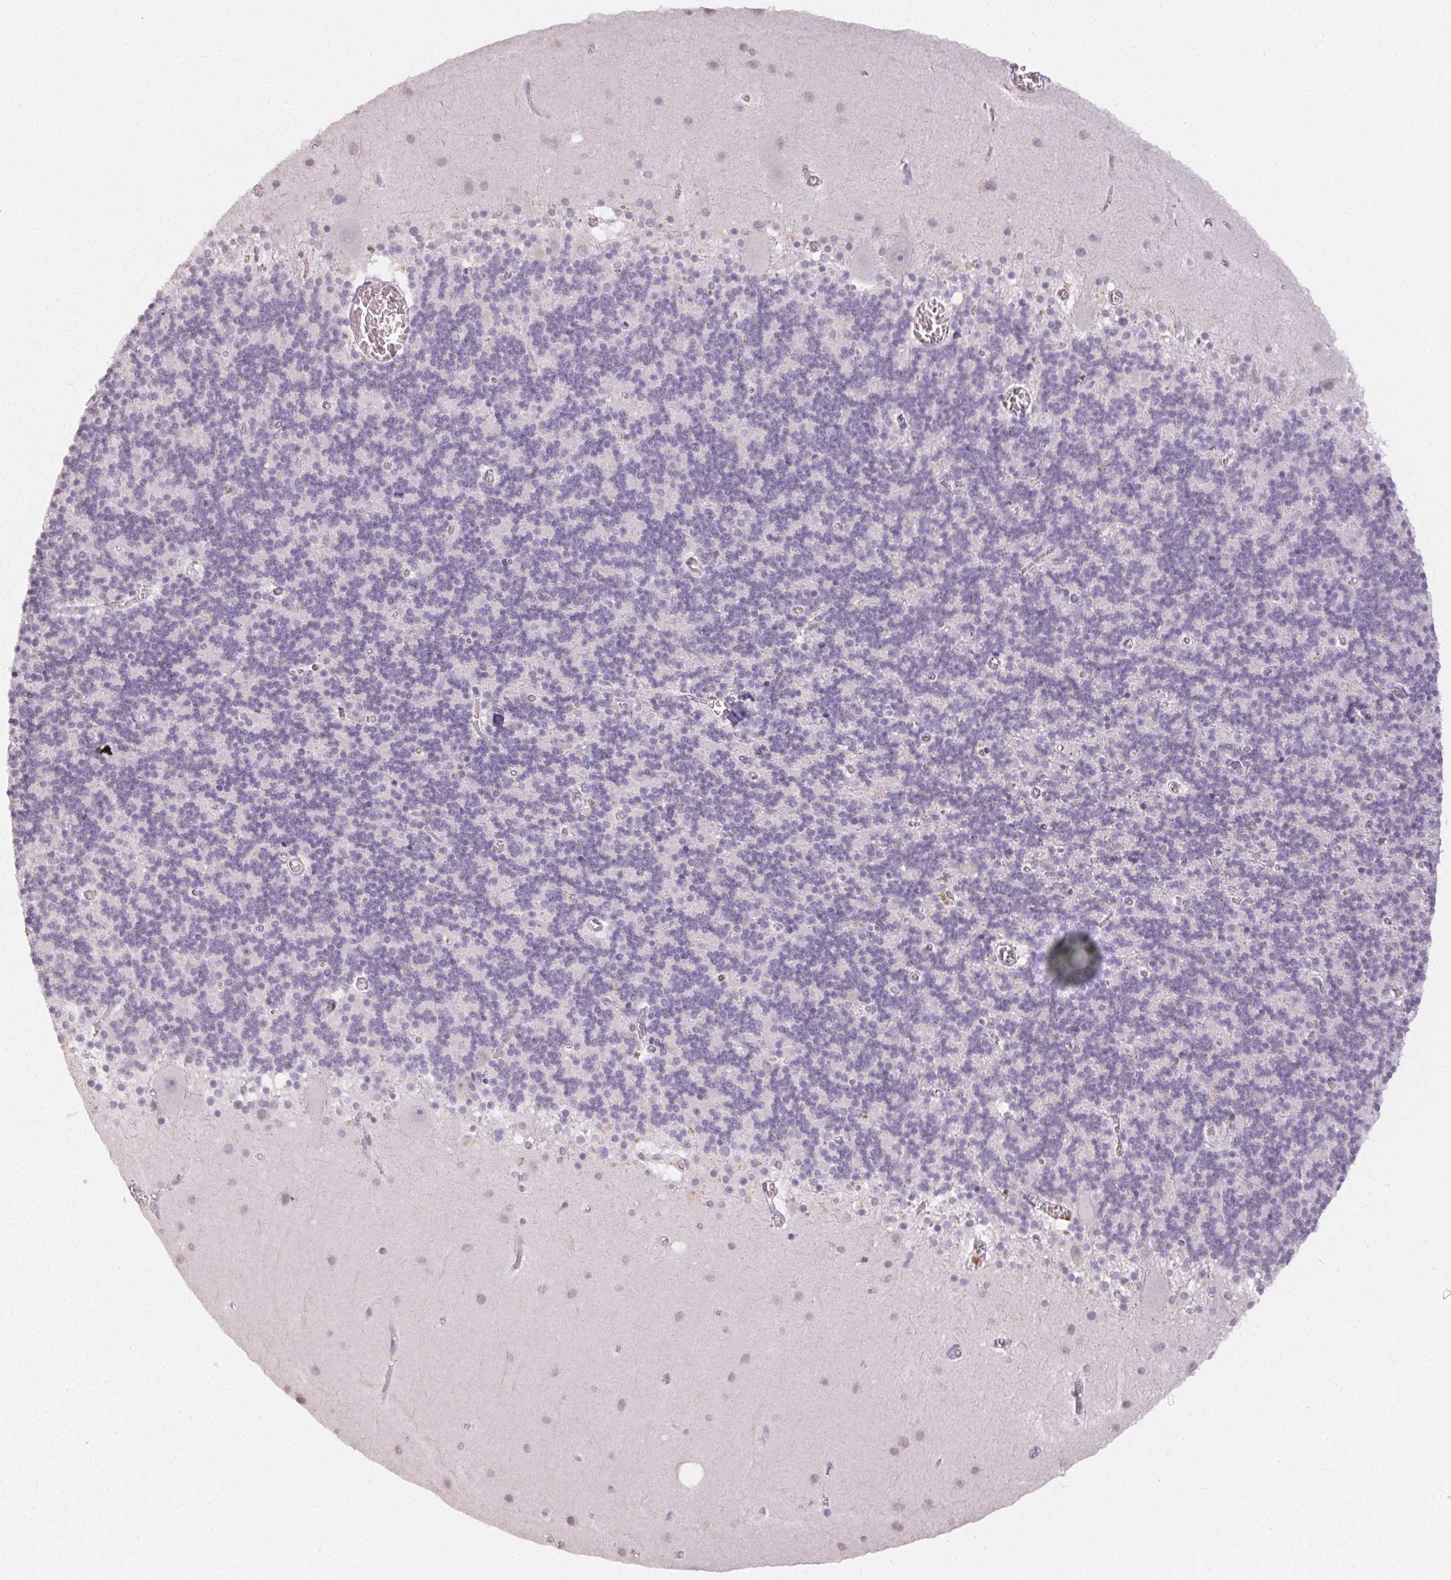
{"staining": {"intensity": "negative", "quantity": "none", "location": "none"}, "tissue": "cerebellum", "cell_type": "Cells in granular layer", "image_type": "normal", "snomed": [{"axis": "morphology", "description": "Normal tissue, NOS"}, {"axis": "topography", "description": "Cerebellum"}], "caption": "Human cerebellum stained for a protein using IHC reveals no expression in cells in granular layer.", "gene": "TMEM174", "patient": {"sex": "male", "age": 70}}